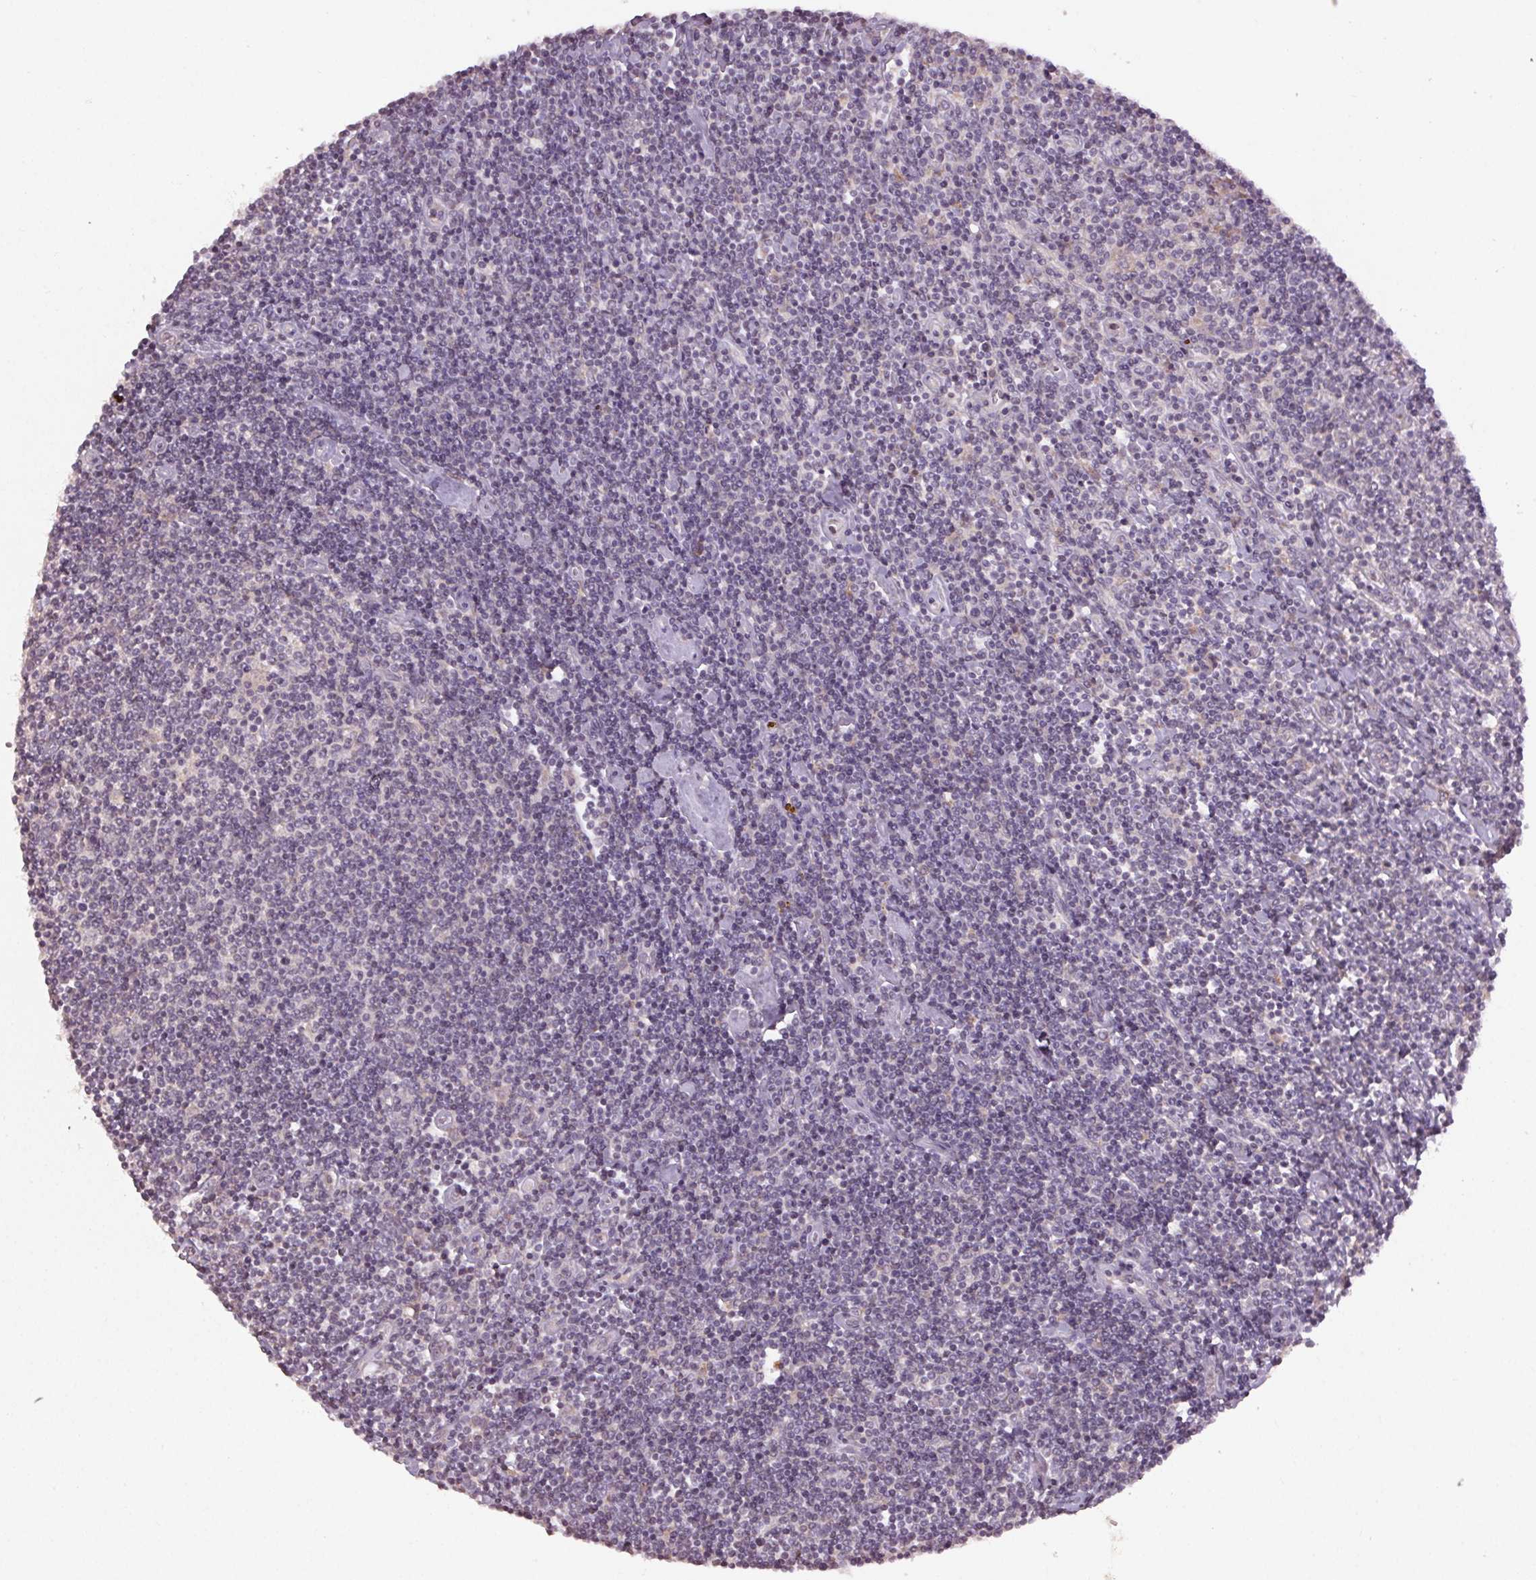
{"staining": {"intensity": "negative", "quantity": "none", "location": "none"}, "tissue": "lymphoma", "cell_type": "Tumor cells", "image_type": "cancer", "snomed": [{"axis": "morphology", "description": "Hodgkin's disease, NOS"}, {"axis": "topography", "description": "Lymph node"}], "caption": "This is an immunohistochemistry (IHC) histopathology image of human Hodgkin's disease. There is no expression in tumor cells.", "gene": "KLRC3", "patient": {"sex": "male", "age": 40}}